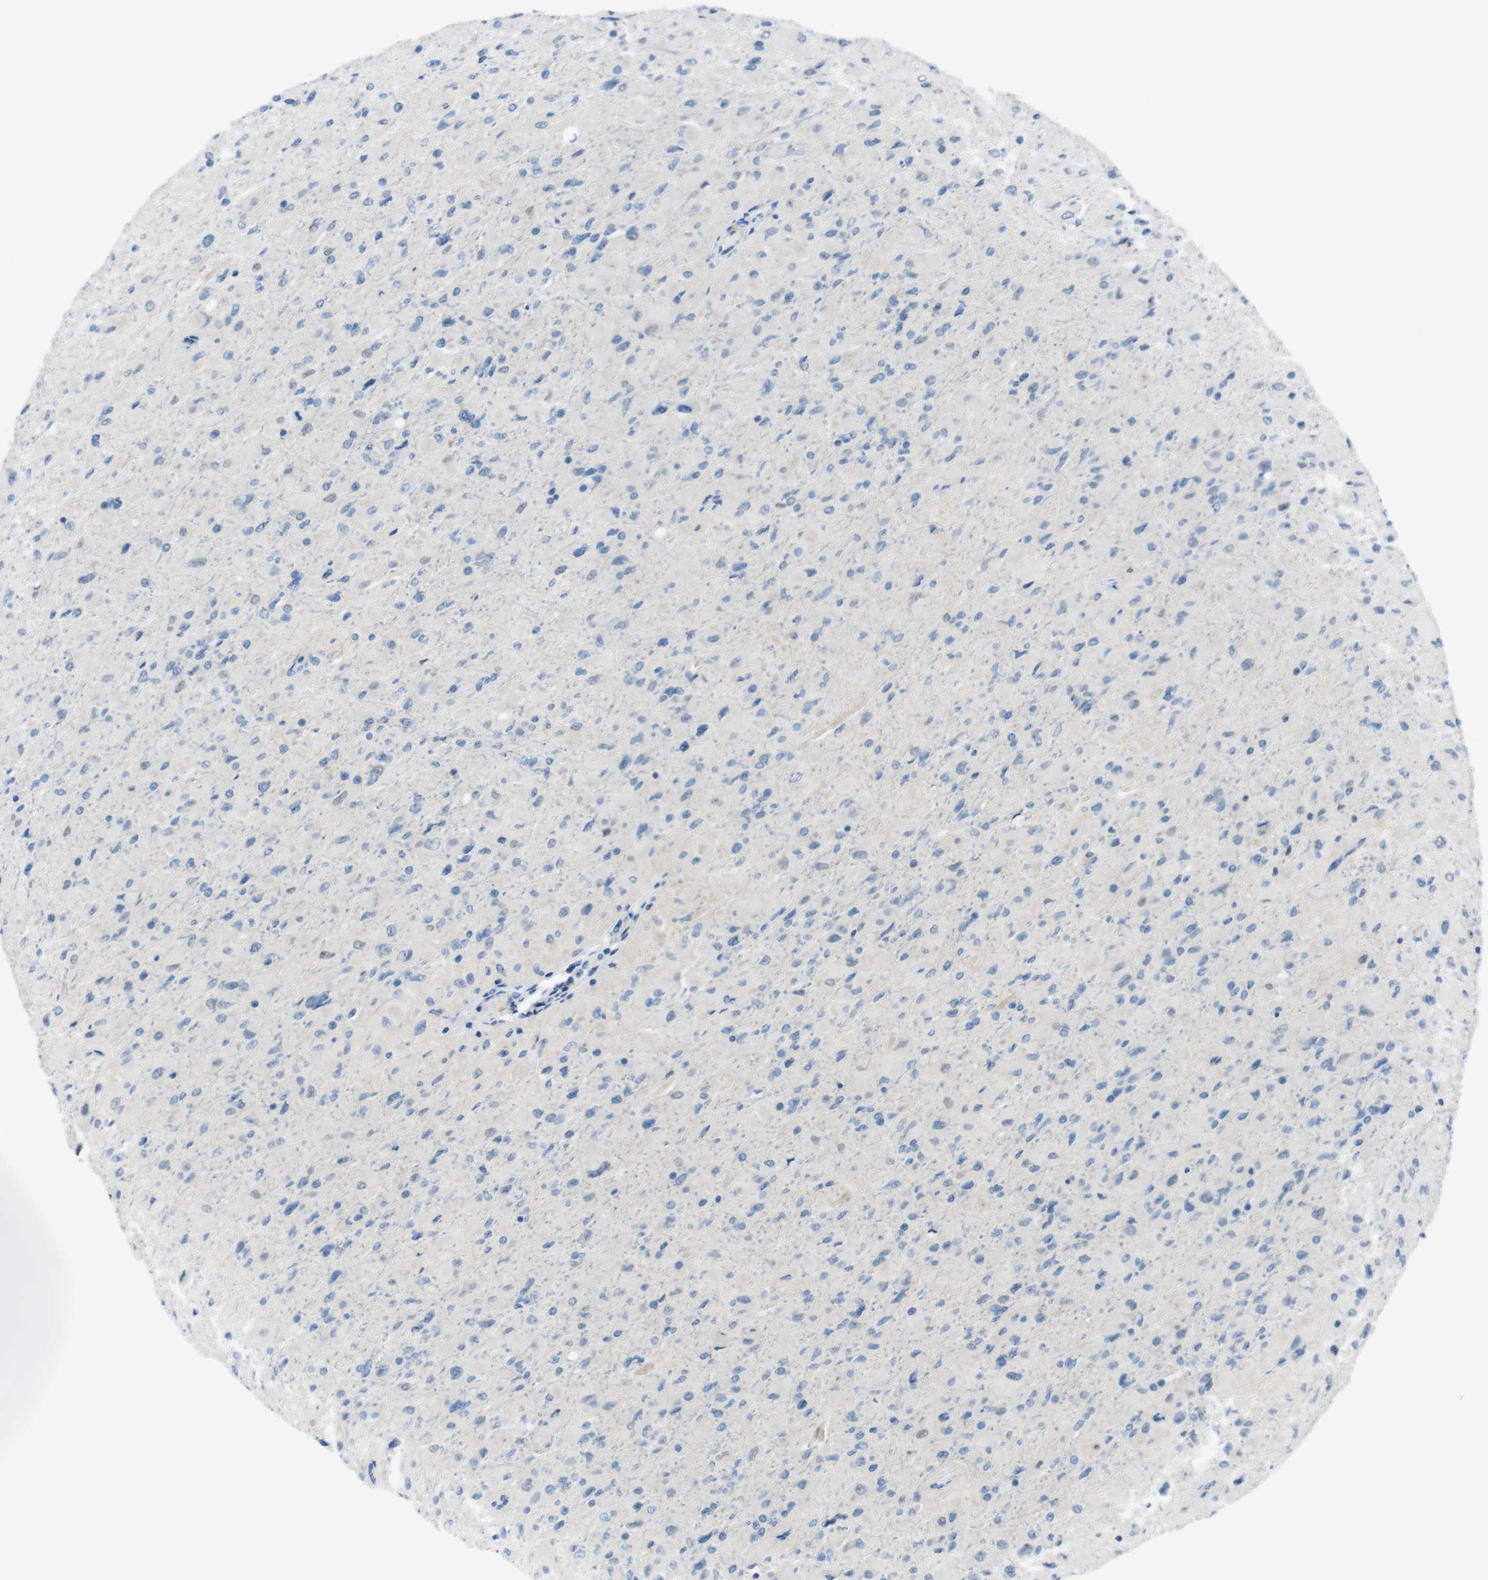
{"staining": {"intensity": "negative", "quantity": "none", "location": "none"}, "tissue": "glioma", "cell_type": "Tumor cells", "image_type": "cancer", "snomed": [{"axis": "morphology", "description": "Glioma, malignant, High grade"}, {"axis": "topography", "description": "Cerebral cortex"}], "caption": "This is a image of IHC staining of malignant glioma (high-grade), which shows no expression in tumor cells. (Immunohistochemistry (ihc), brightfield microscopy, high magnification).", "gene": "HRH2", "patient": {"sex": "female", "age": 36}}